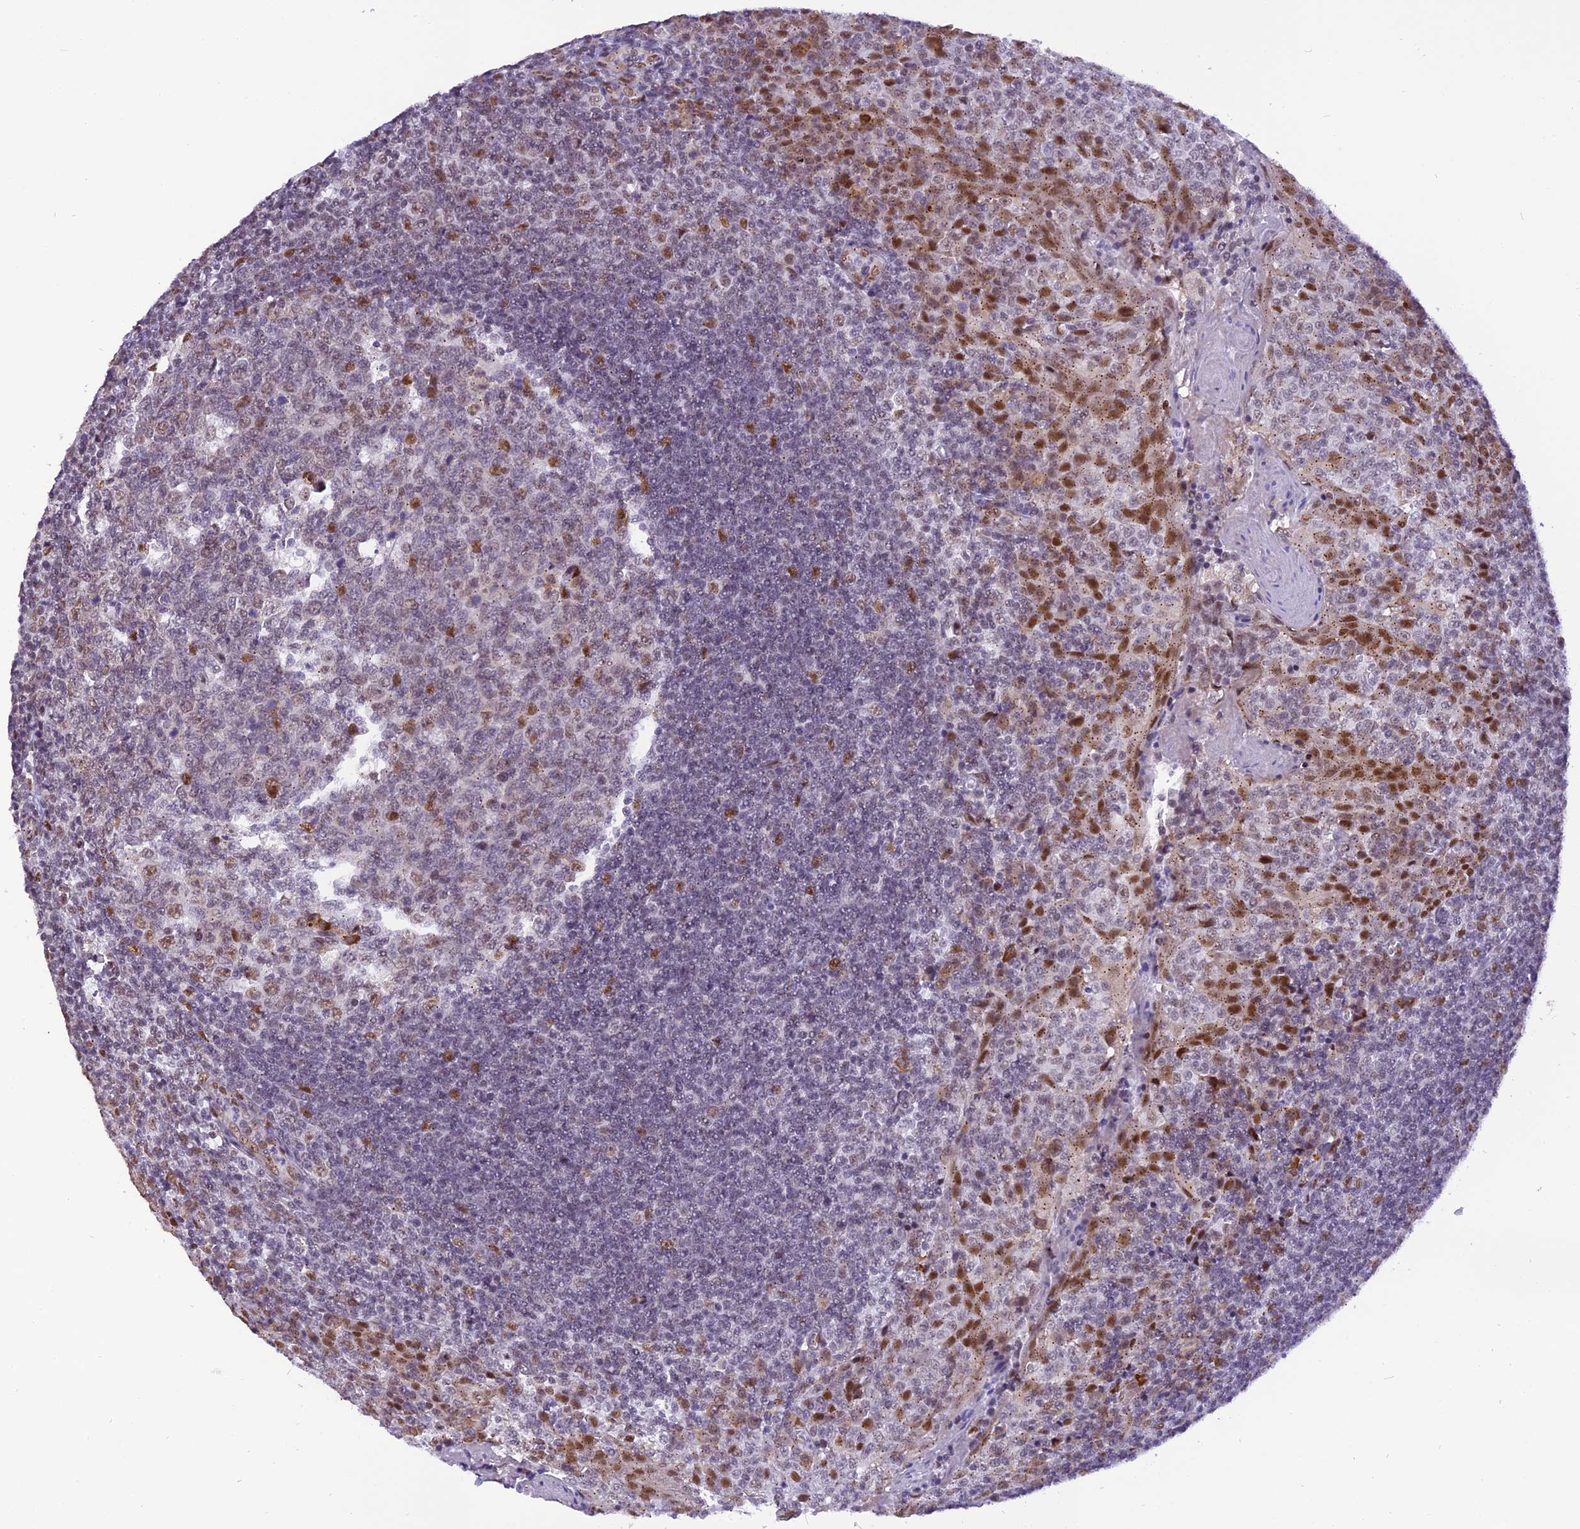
{"staining": {"intensity": "moderate", "quantity": "<25%", "location": "nuclear"}, "tissue": "tonsil", "cell_type": "Germinal center cells", "image_type": "normal", "snomed": [{"axis": "morphology", "description": "Normal tissue, NOS"}, {"axis": "topography", "description": "Tonsil"}], "caption": "Benign tonsil demonstrates moderate nuclear staining in about <25% of germinal center cells.", "gene": "IRF2BP1", "patient": {"sex": "male", "age": 27}}